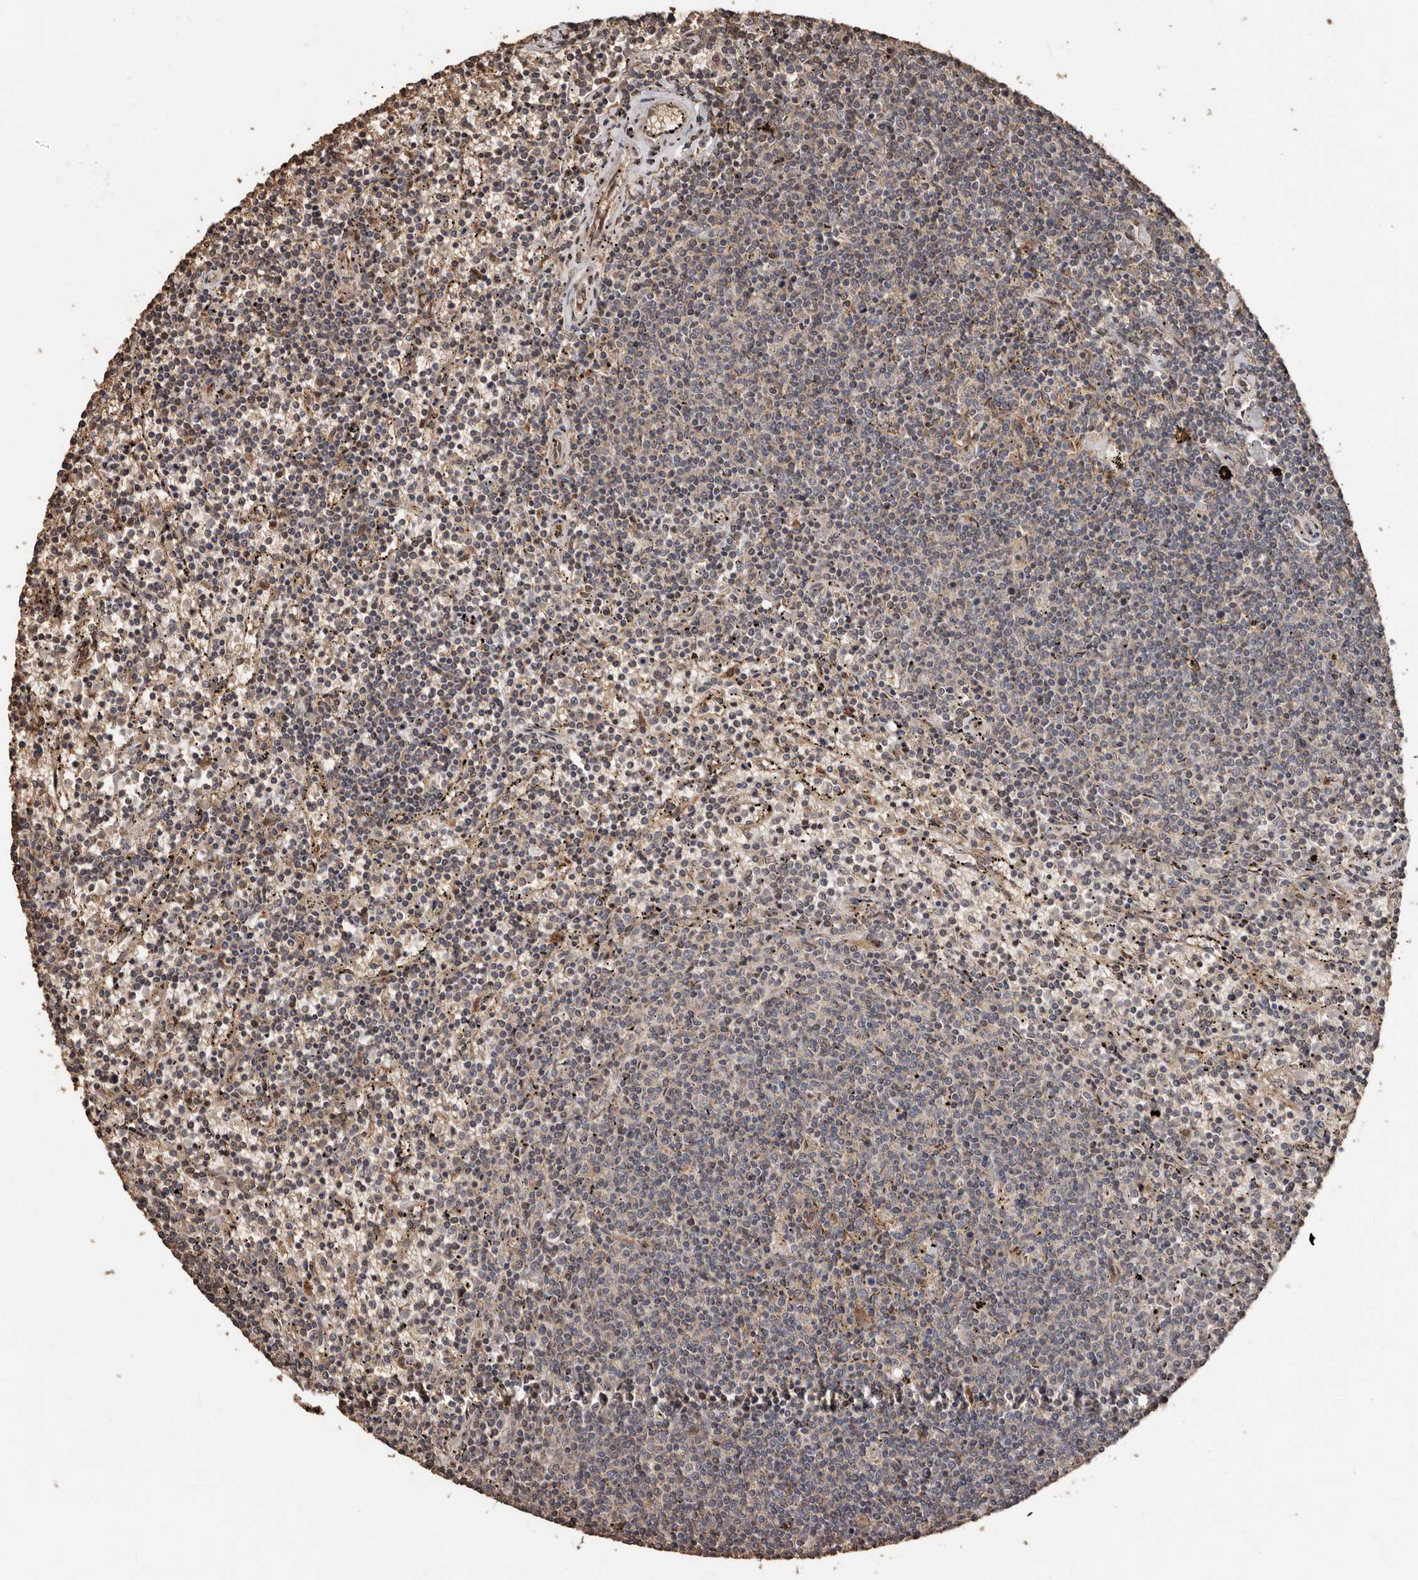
{"staining": {"intensity": "weak", "quantity": "<25%", "location": "cytoplasmic/membranous"}, "tissue": "lymphoma", "cell_type": "Tumor cells", "image_type": "cancer", "snomed": [{"axis": "morphology", "description": "Malignant lymphoma, non-Hodgkin's type, Low grade"}, {"axis": "topography", "description": "Spleen"}], "caption": "Immunohistochemical staining of malignant lymphoma, non-Hodgkin's type (low-grade) shows no significant expression in tumor cells.", "gene": "RANBP17", "patient": {"sex": "female", "age": 50}}